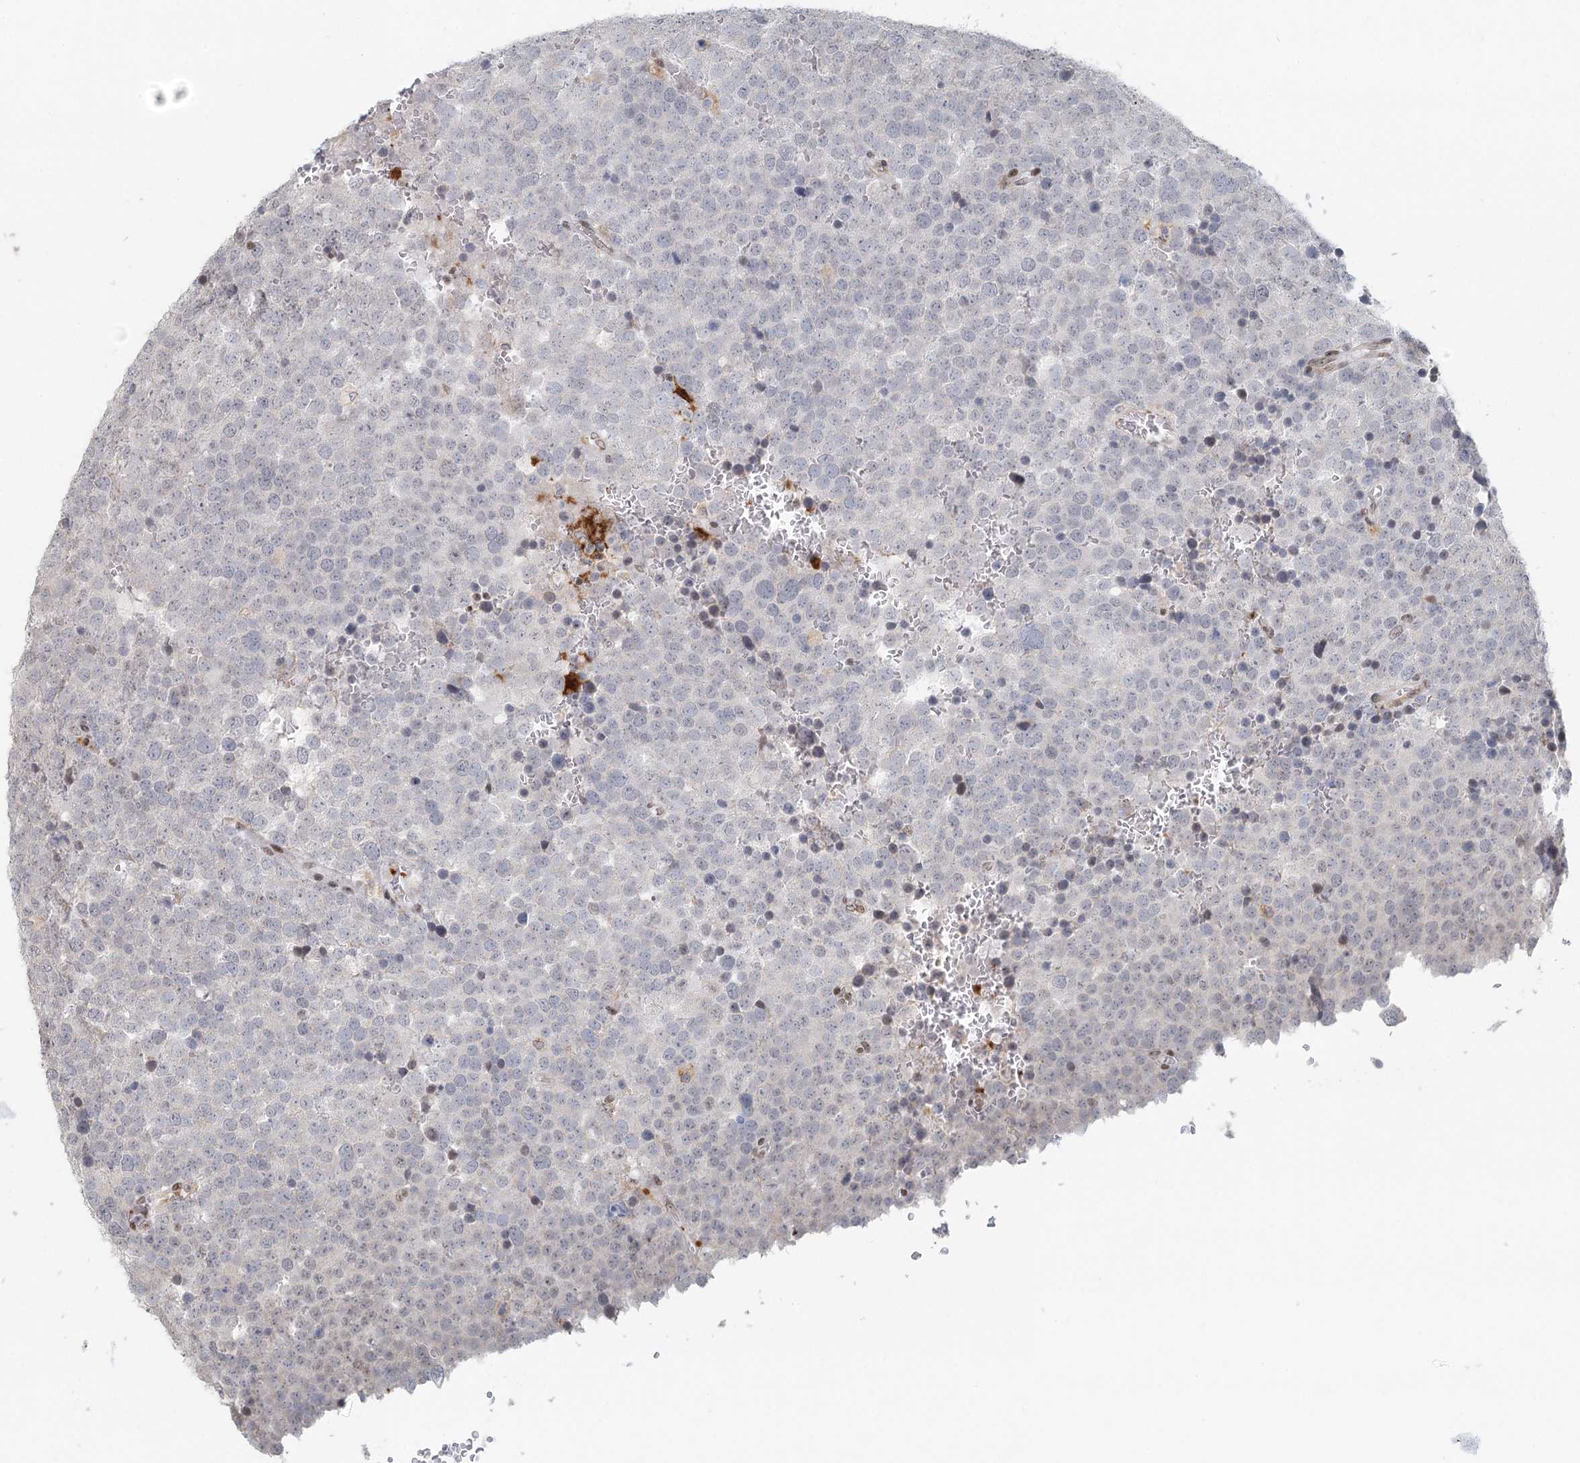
{"staining": {"intensity": "negative", "quantity": "none", "location": "none"}, "tissue": "testis cancer", "cell_type": "Tumor cells", "image_type": "cancer", "snomed": [{"axis": "morphology", "description": "Seminoma, NOS"}, {"axis": "topography", "description": "Testis"}], "caption": "There is no significant expression in tumor cells of testis cancer. (Stains: DAB immunohistochemistry with hematoxylin counter stain, Microscopy: brightfield microscopy at high magnification).", "gene": "BNIP5", "patient": {"sex": "male", "age": 71}}